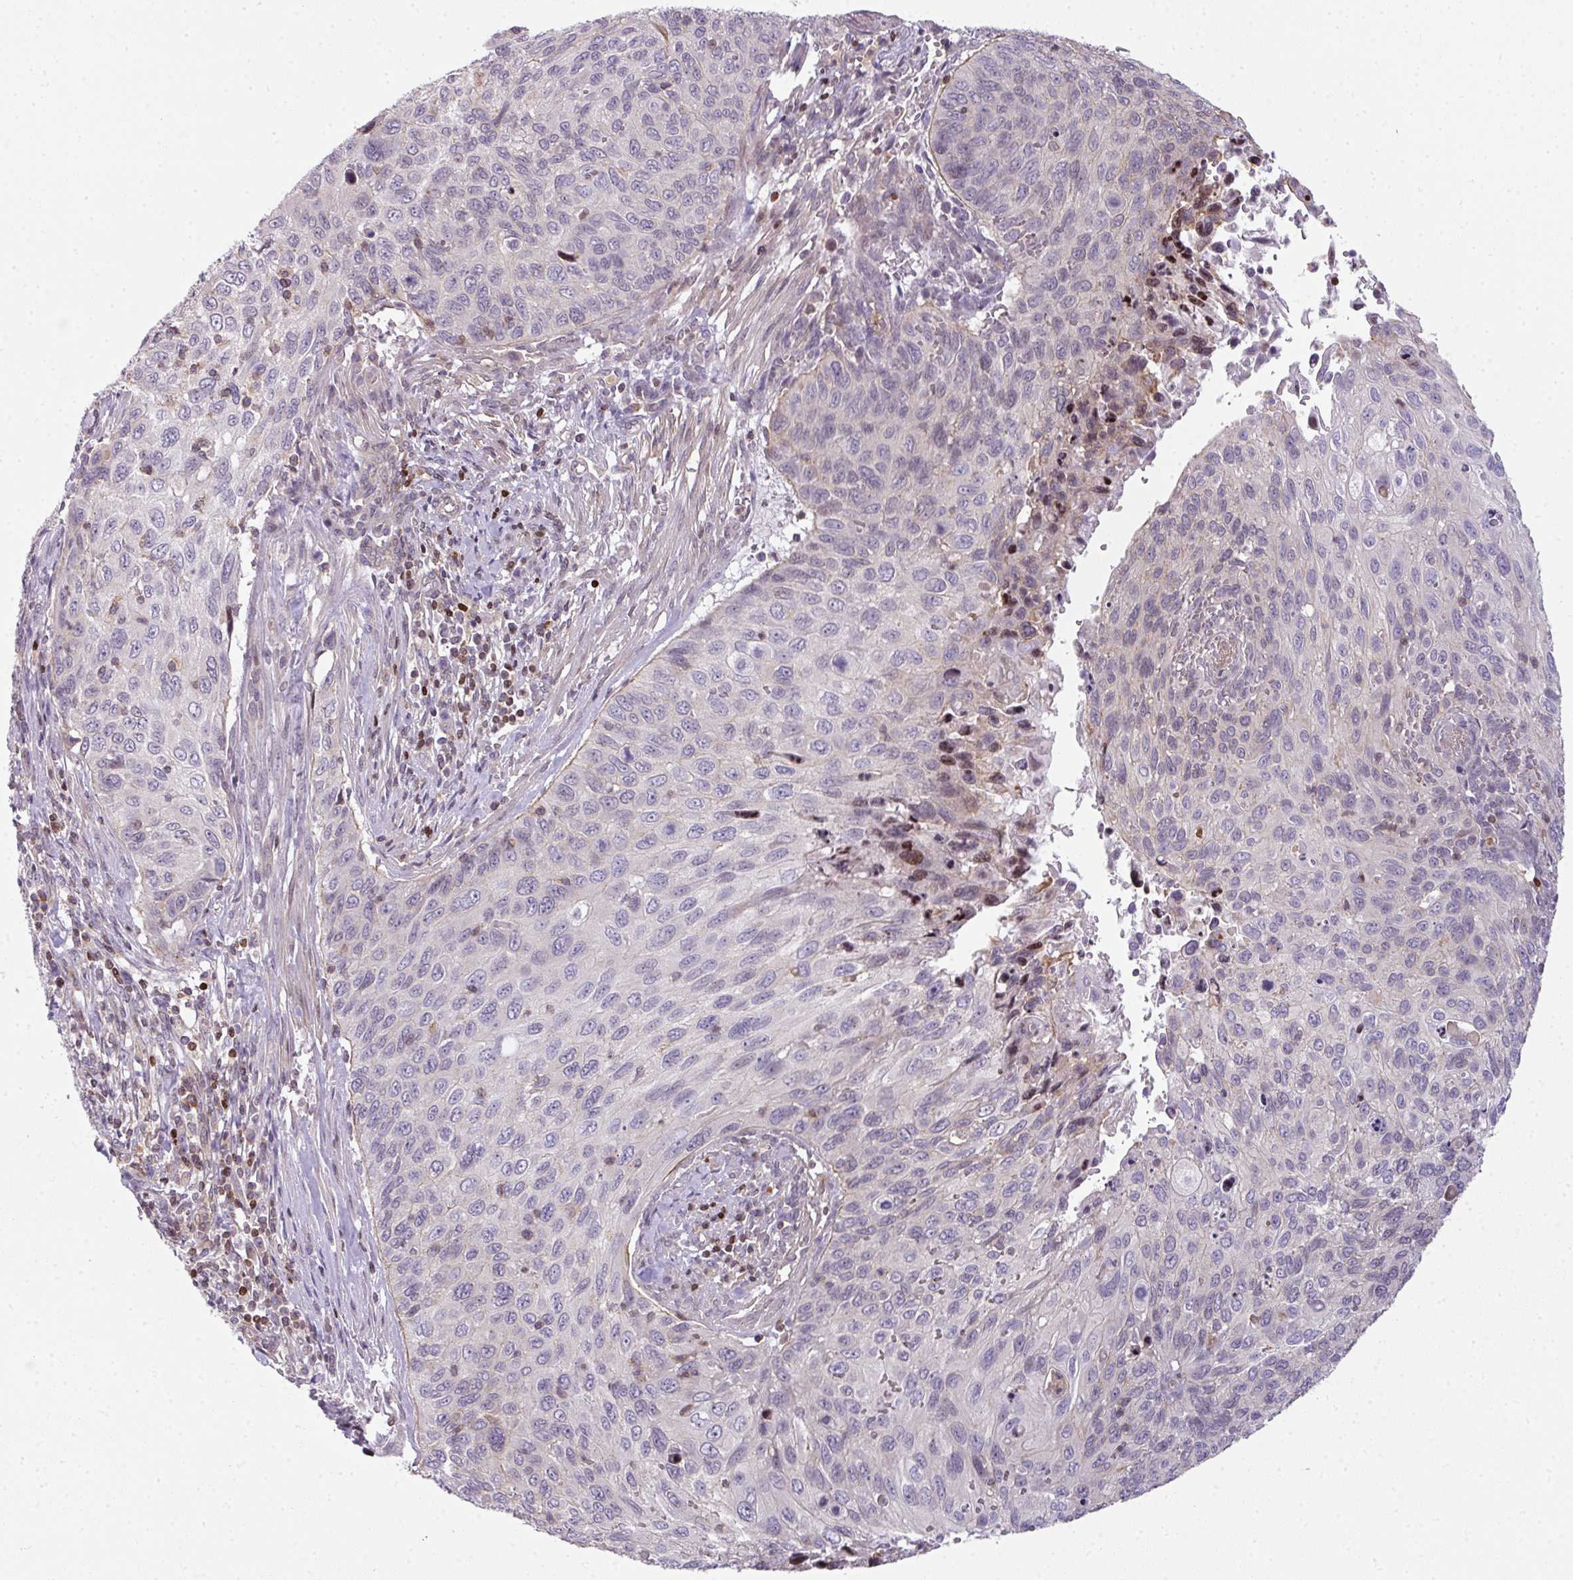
{"staining": {"intensity": "negative", "quantity": "none", "location": "none"}, "tissue": "cervical cancer", "cell_type": "Tumor cells", "image_type": "cancer", "snomed": [{"axis": "morphology", "description": "Squamous cell carcinoma, NOS"}, {"axis": "topography", "description": "Cervix"}], "caption": "High power microscopy image of an immunohistochemistry (IHC) micrograph of cervical cancer, revealing no significant expression in tumor cells.", "gene": "STAT5A", "patient": {"sex": "female", "age": 70}}